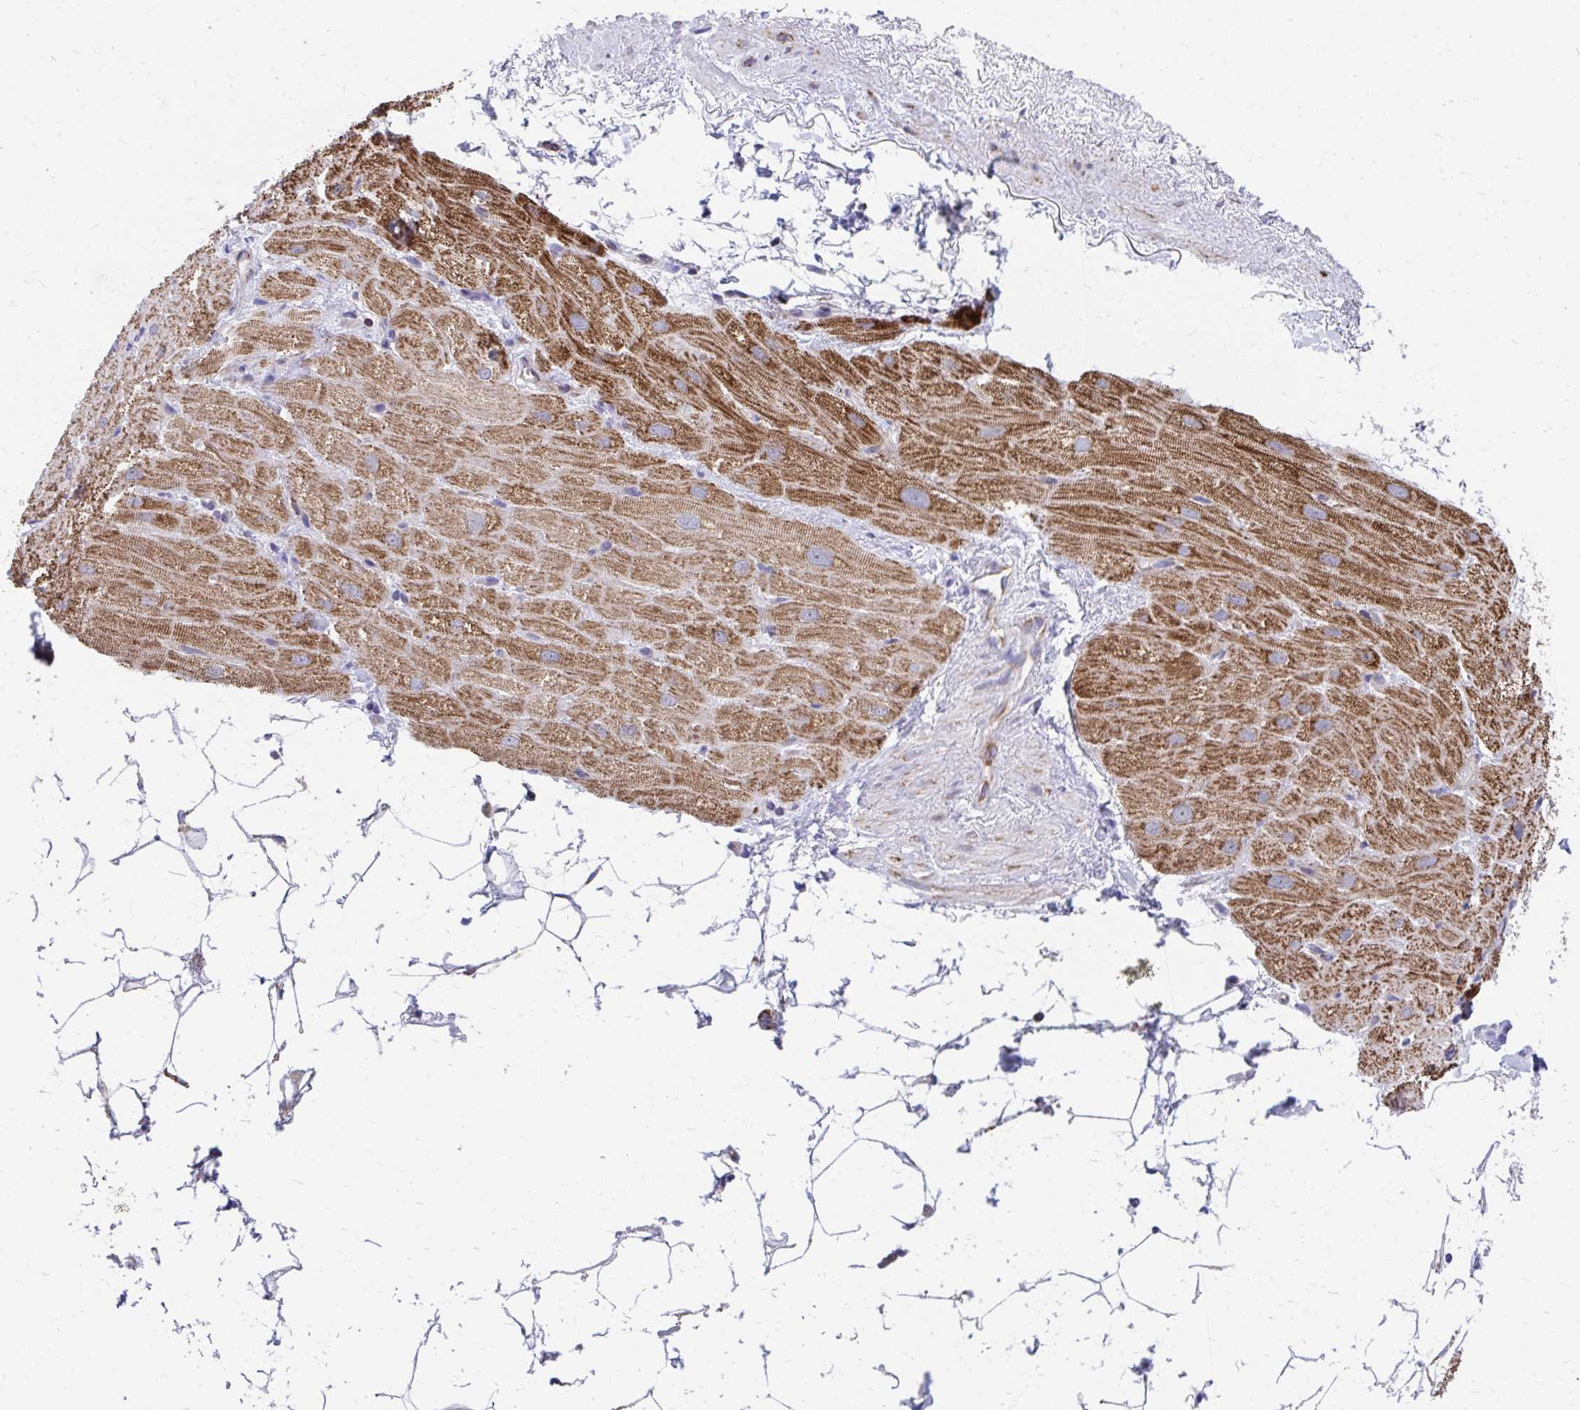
{"staining": {"intensity": "moderate", "quantity": "25%-75%", "location": "cytoplasmic/membranous"}, "tissue": "heart muscle", "cell_type": "Cardiomyocytes", "image_type": "normal", "snomed": [{"axis": "morphology", "description": "Normal tissue, NOS"}, {"axis": "topography", "description": "Heart"}], "caption": "There is medium levels of moderate cytoplasmic/membranous expression in cardiomyocytes of normal heart muscle, as demonstrated by immunohistochemical staining (brown color).", "gene": "FHIP1B", "patient": {"sex": "male", "age": 62}}